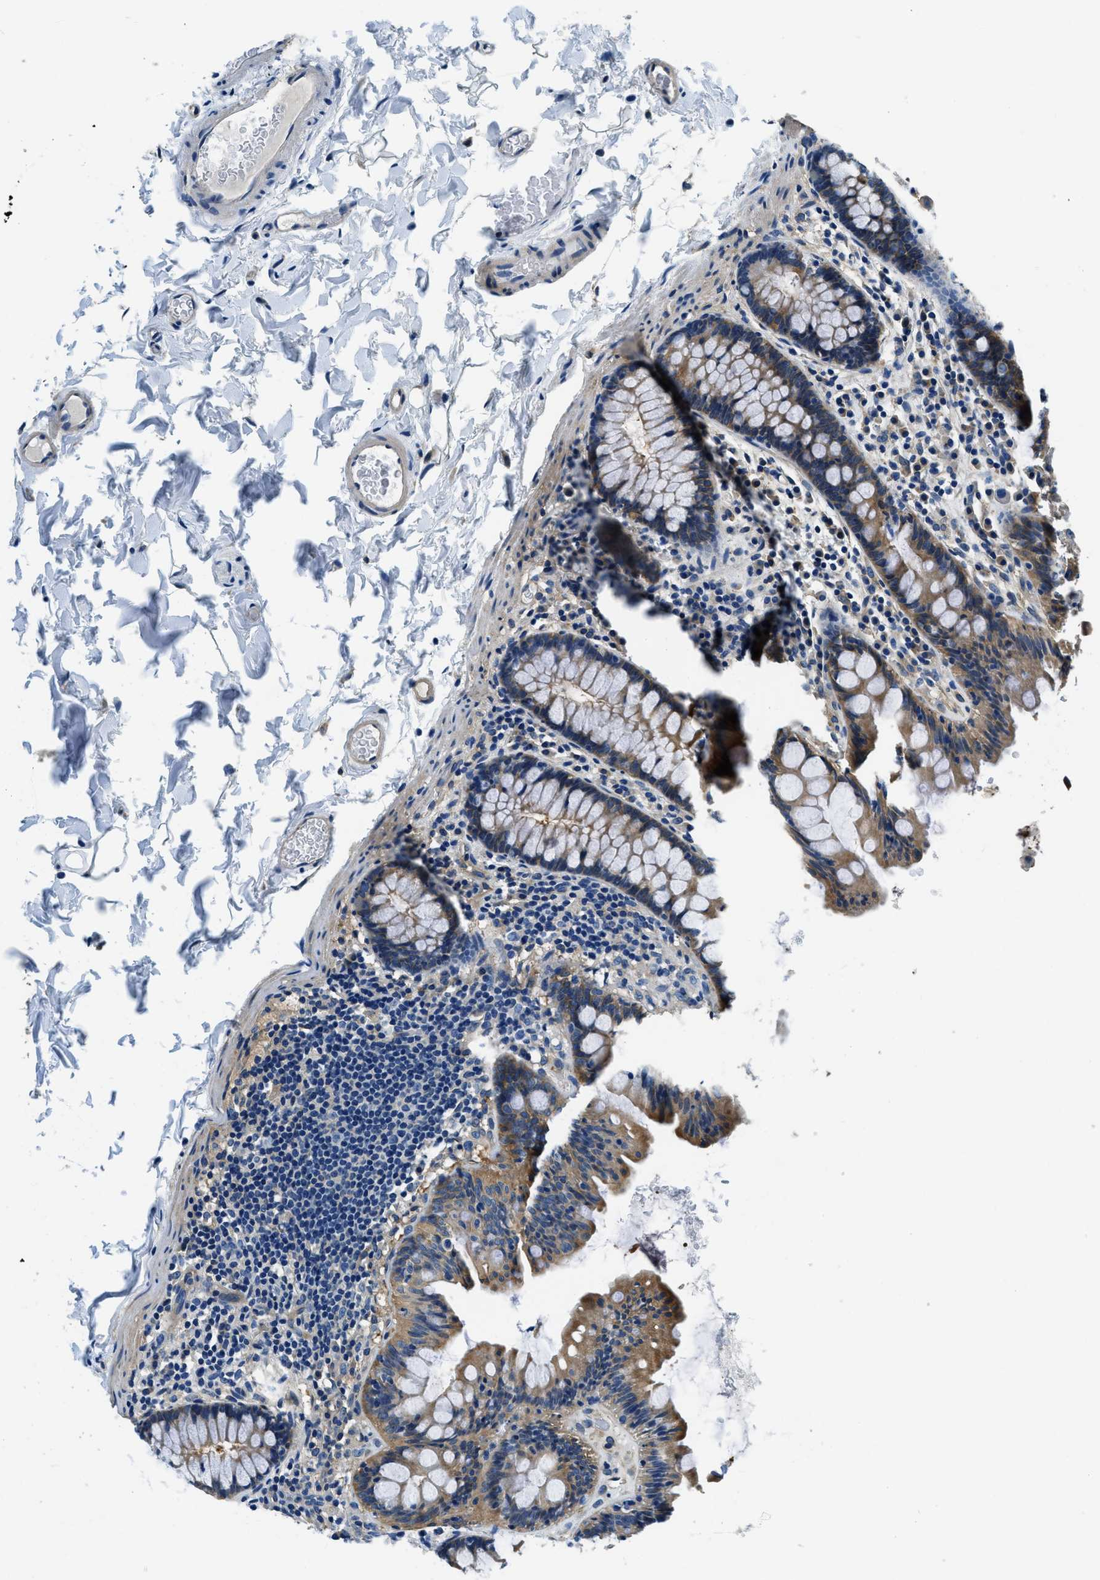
{"staining": {"intensity": "weak", "quantity": ">75%", "location": "cytoplasmic/membranous"}, "tissue": "colon", "cell_type": "Endothelial cells", "image_type": "normal", "snomed": [{"axis": "morphology", "description": "Normal tissue, NOS"}, {"axis": "topography", "description": "Colon"}], "caption": "Approximately >75% of endothelial cells in unremarkable human colon show weak cytoplasmic/membranous protein staining as visualized by brown immunohistochemical staining.", "gene": "TWF1", "patient": {"sex": "female", "age": 80}}